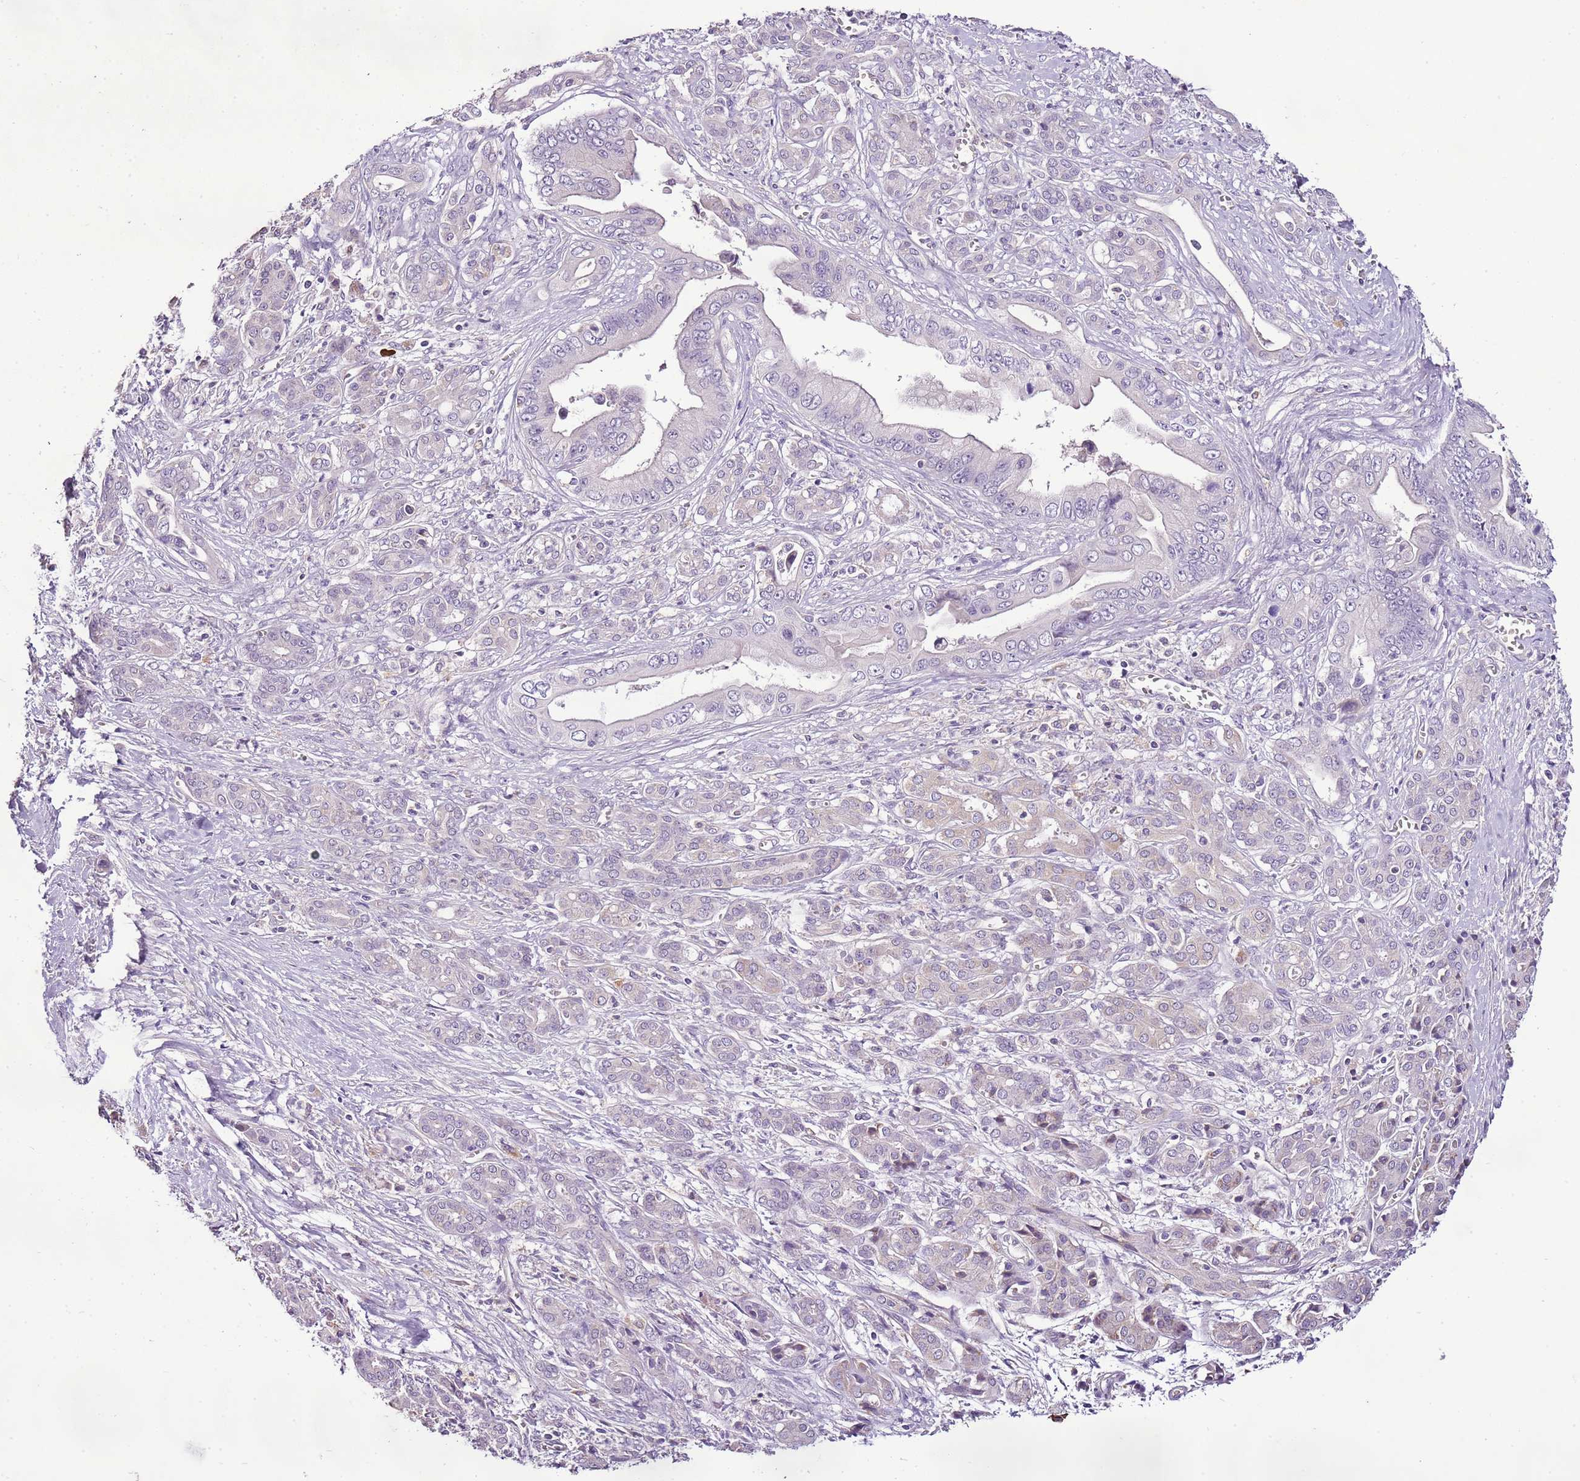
{"staining": {"intensity": "negative", "quantity": "none", "location": "none"}, "tissue": "pancreatic cancer", "cell_type": "Tumor cells", "image_type": "cancer", "snomed": [{"axis": "morphology", "description": "Adenocarcinoma, NOS"}, {"axis": "topography", "description": "Pancreas"}], "caption": "Immunohistochemical staining of adenocarcinoma (pancreatic) displays no significant expression in tumor cells.", "gene": "CMKLR1", "patient": {"sex": "male", "age": 59}}